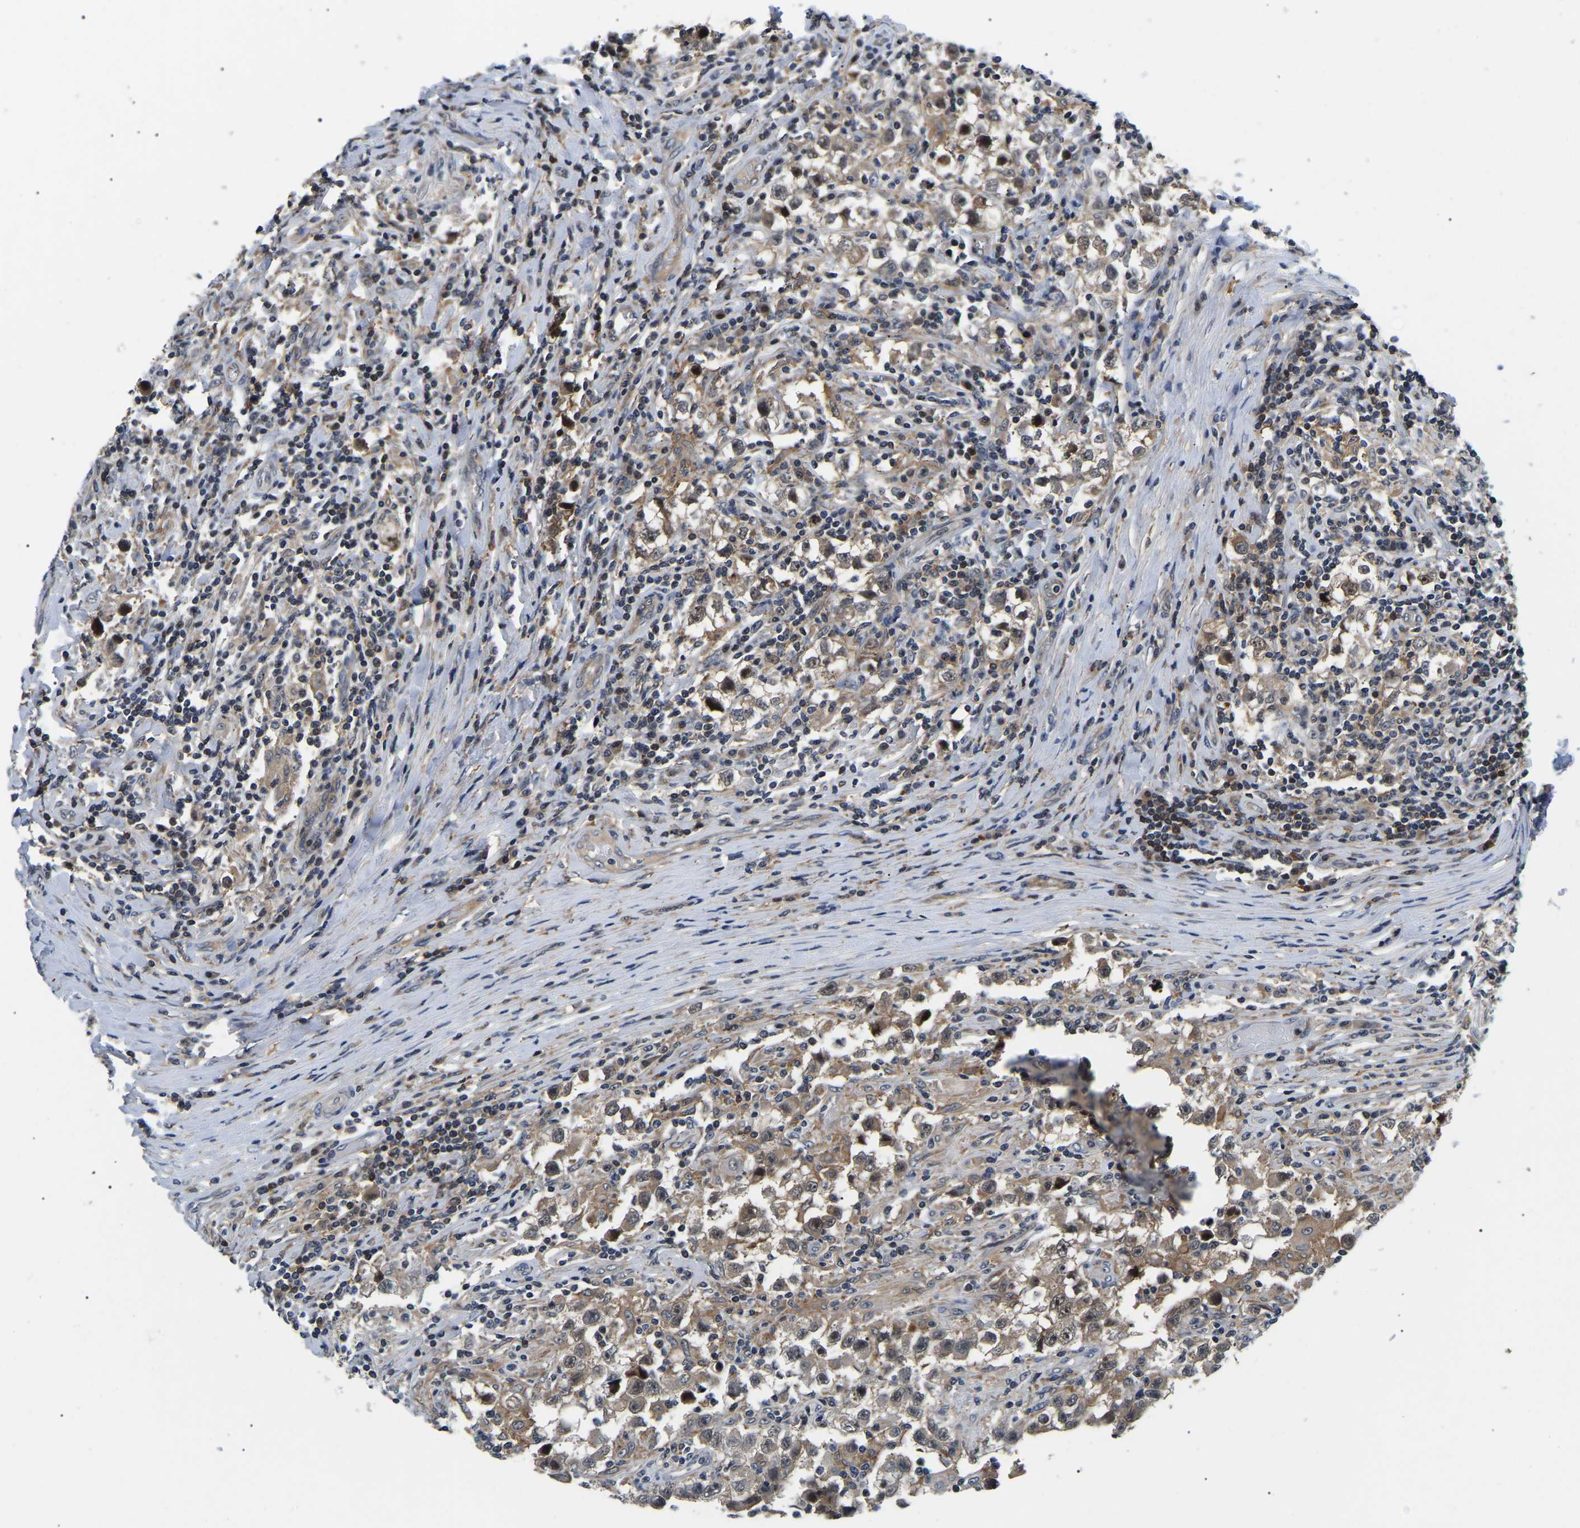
{"staining": {"intensity": "moderate", "quantity": ">75%", "location": "cytoplasmic/membranous,nuclear"}, "tissue": "testis cancer", "cell_type": "Tumor cells", "image_type": "cancer", "snomed": [{"axis": "morphology", "description": "Carcinoma, Embryonal, NOS"}, {"axis": "topography", "description": "Testis"}], "caption": "Moderate cytoplasmic/membranous and nuclear protein expression is identified in approximately >75% of tumor cells in testis cancer (embryonal carcinoma). The staining is performed using DAB (3,3'-diaminobenzidine) brown chromogen to label protein expression. The nuclei are counter-stained blue using hematoxylin.", "gene": "RRP1B", "patient": {"sex": "male", "age": 21}}